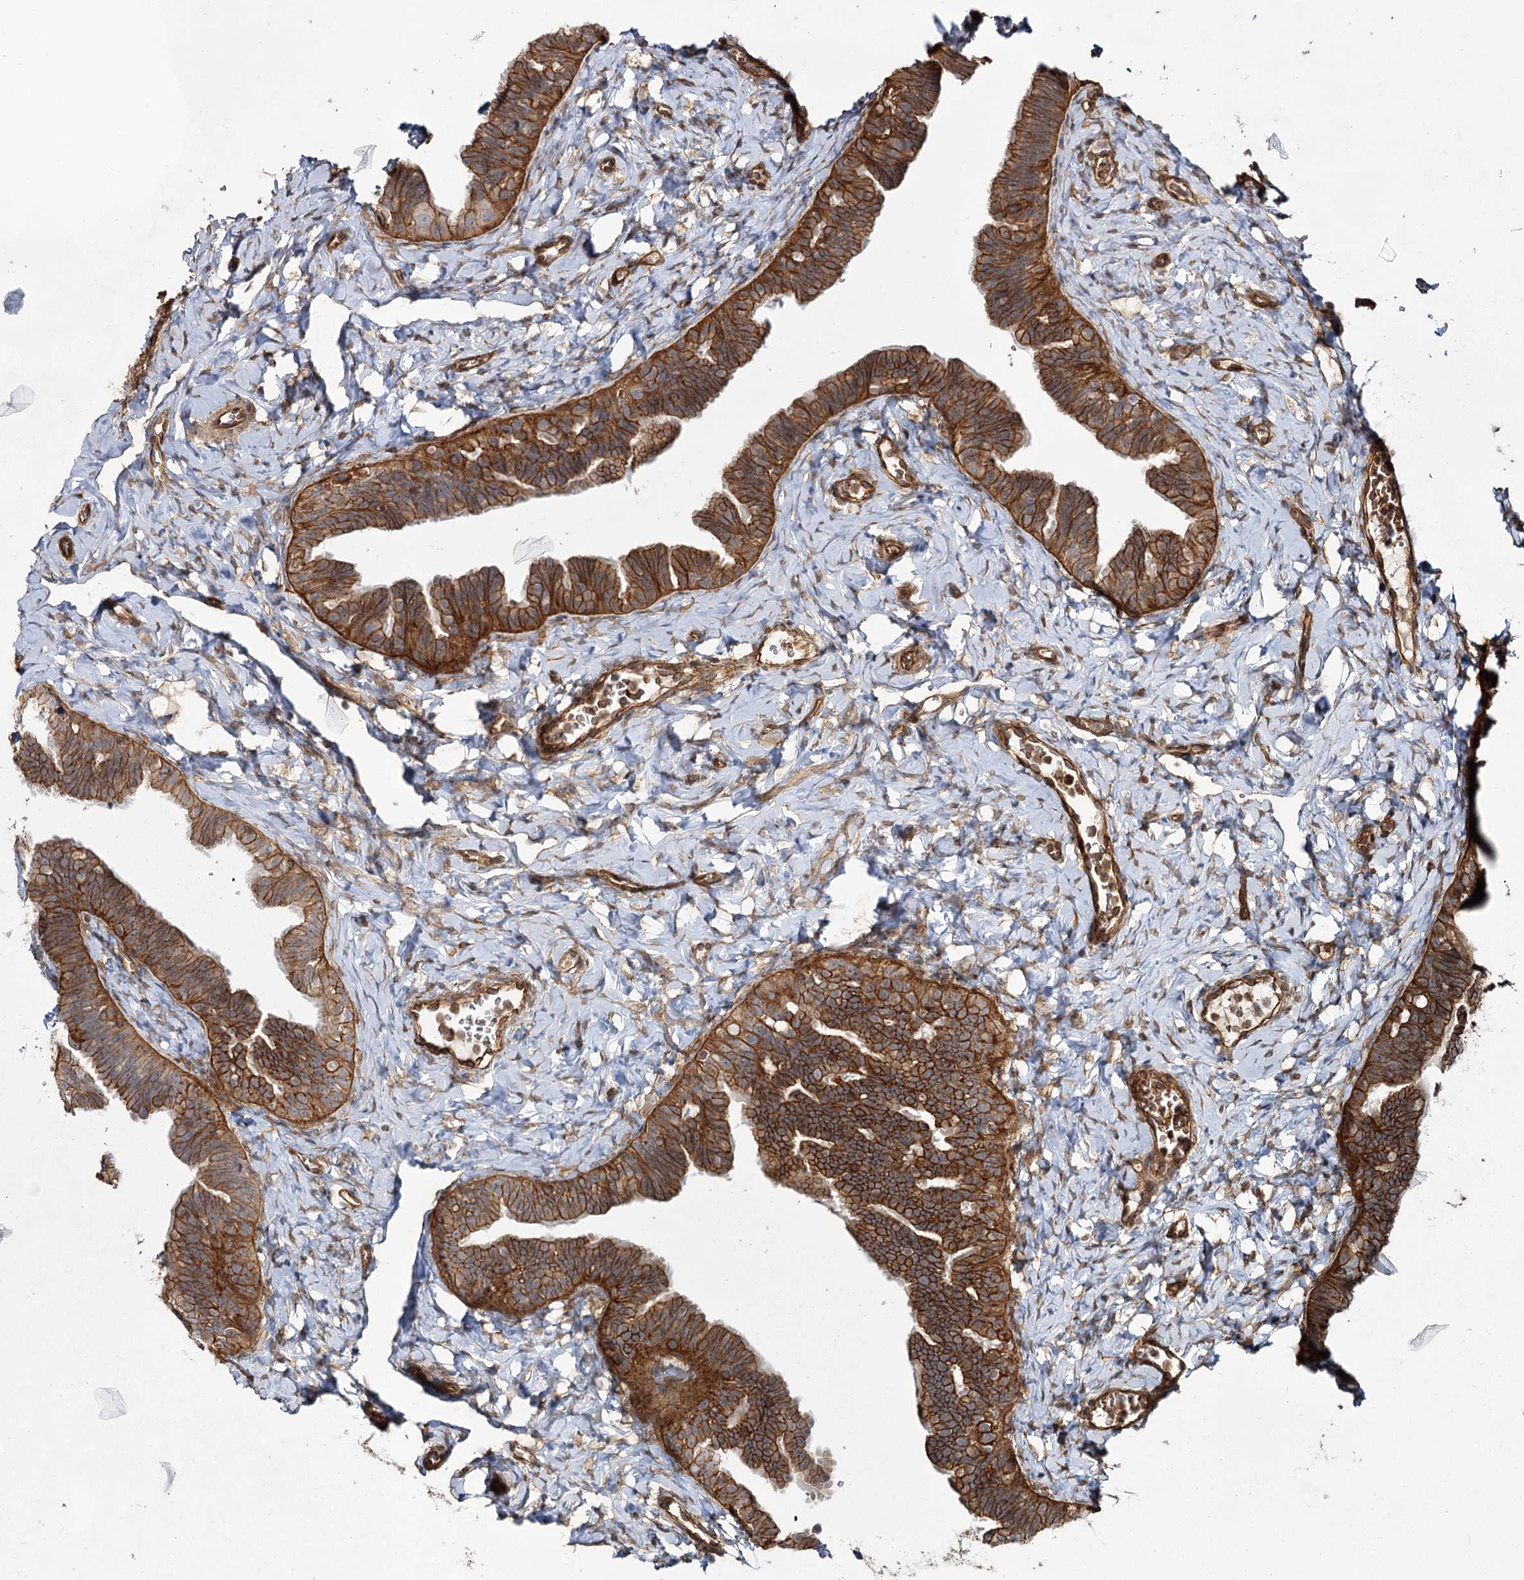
{"staining": {"intensity": "strong", "quantity": ">75%", "location": "cytoplasmic/membranous"}, "tissue": "fallopian tube", "cell_type": "Glandular cells", "image_type": "normal", "snomed": [{"axis": "morphology", "description": "Normal tissue, NOS"}, {"axis": "topography", "description": "Fallopian tube"}], "caption": "Immunohistochemistry (IHC) photomicrograph of normal fallopian tube stained for a protein (brown), which shows high levels of strong cytoplasmic/membranous positivity in approximately >75% of glandular cells.", "gene": "IQSEC1", "patient": {"sex": "female", "age": 65}}